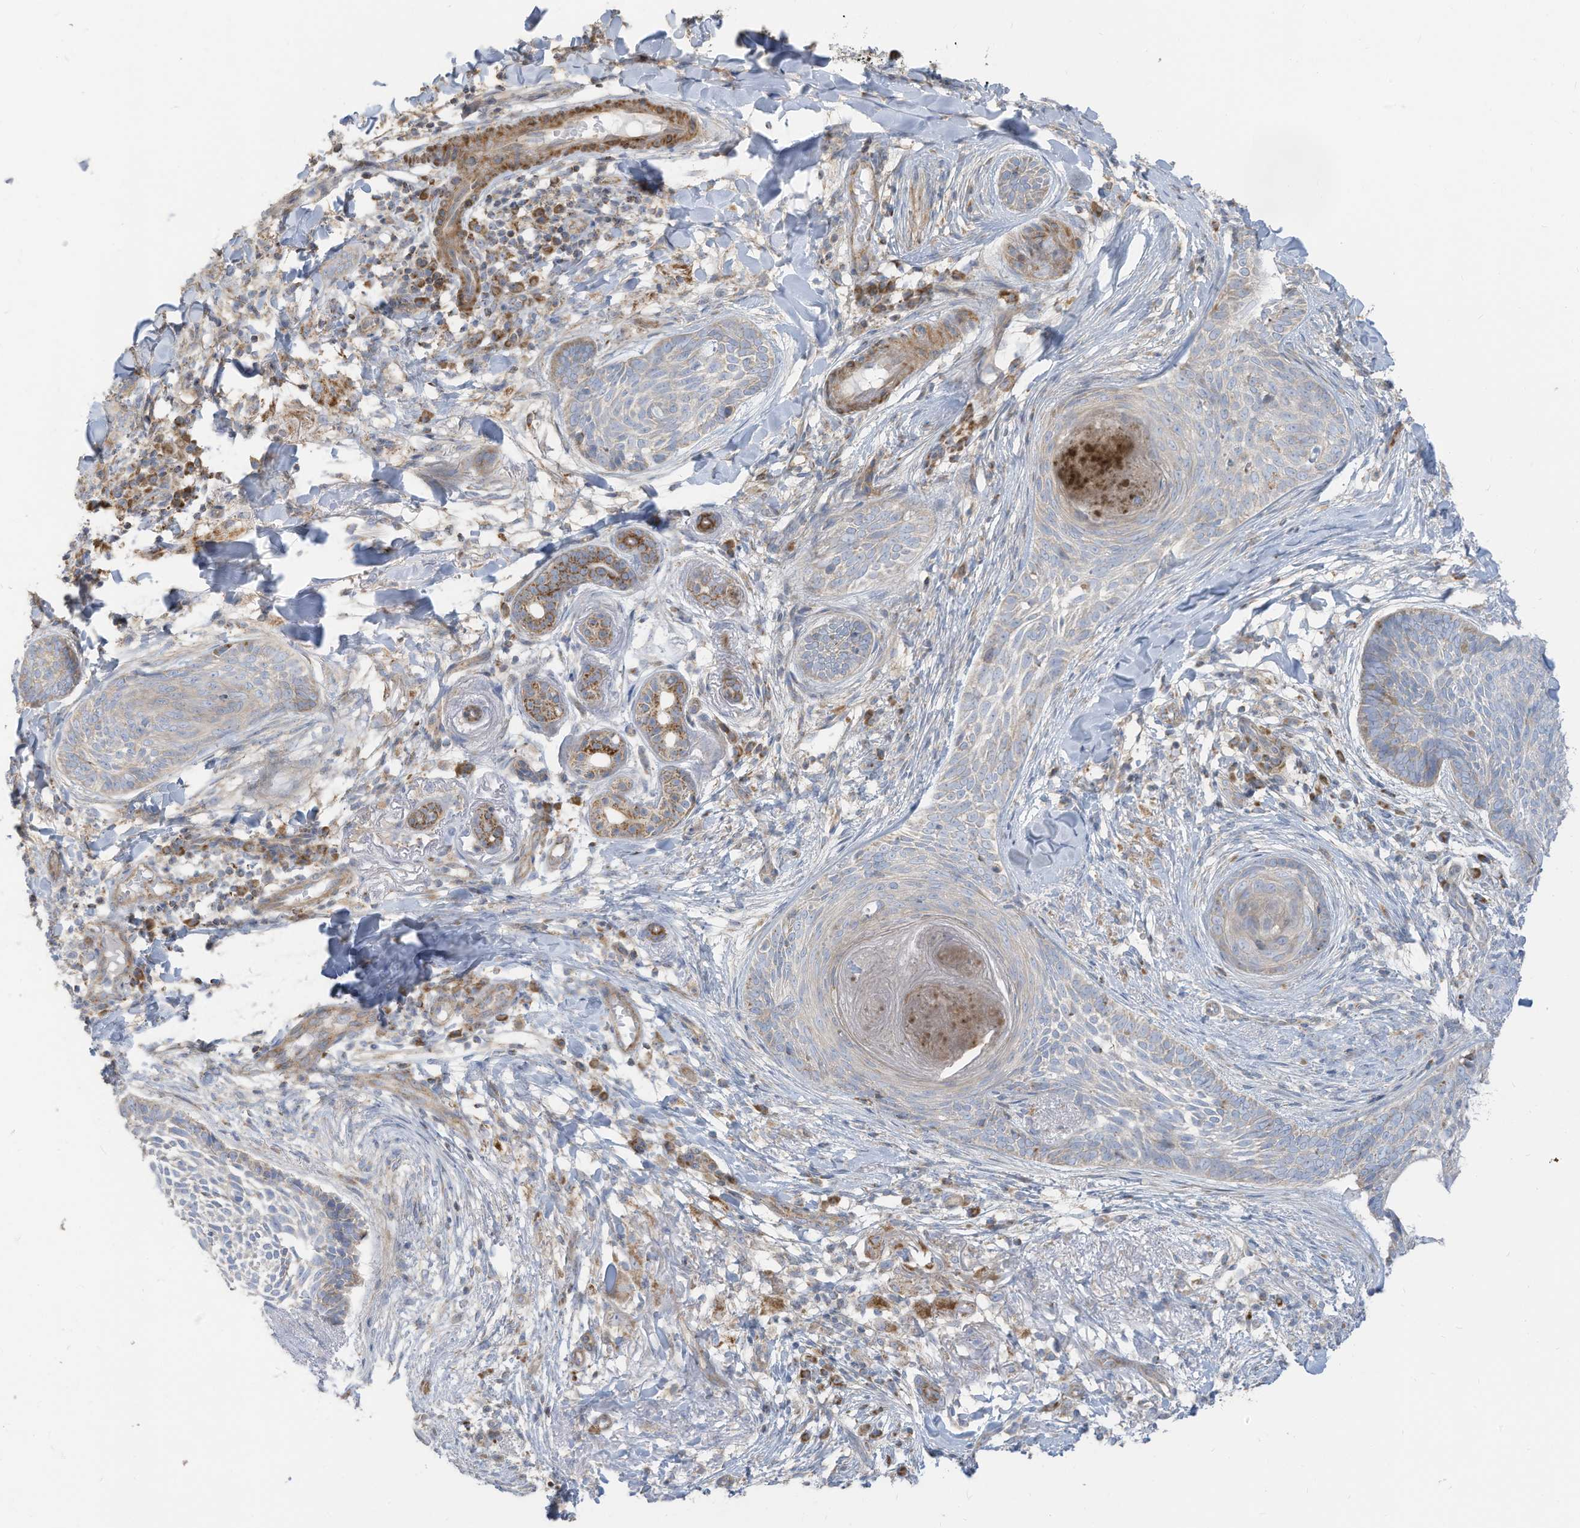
{"staining": {"intensity": "weak", "quantity": "<25%", "location": "cytoplasmic/membranous"}, "tissue": "skin cancer", "cell_type": "Tumor cells", "image_type": "cancer", "snomed": [{"axis": "morphology", "description": "Basal cell carcinoma"}, {"axis": "topography", "description": "Skin"}], "caption": "Tumor cells are negative for protein expression in human skin cancer (basal cell carcinoma). Nuclei are stained in blue.", "gene": "GTPBP2", "patient": {"sex": "male", "age": 85}}